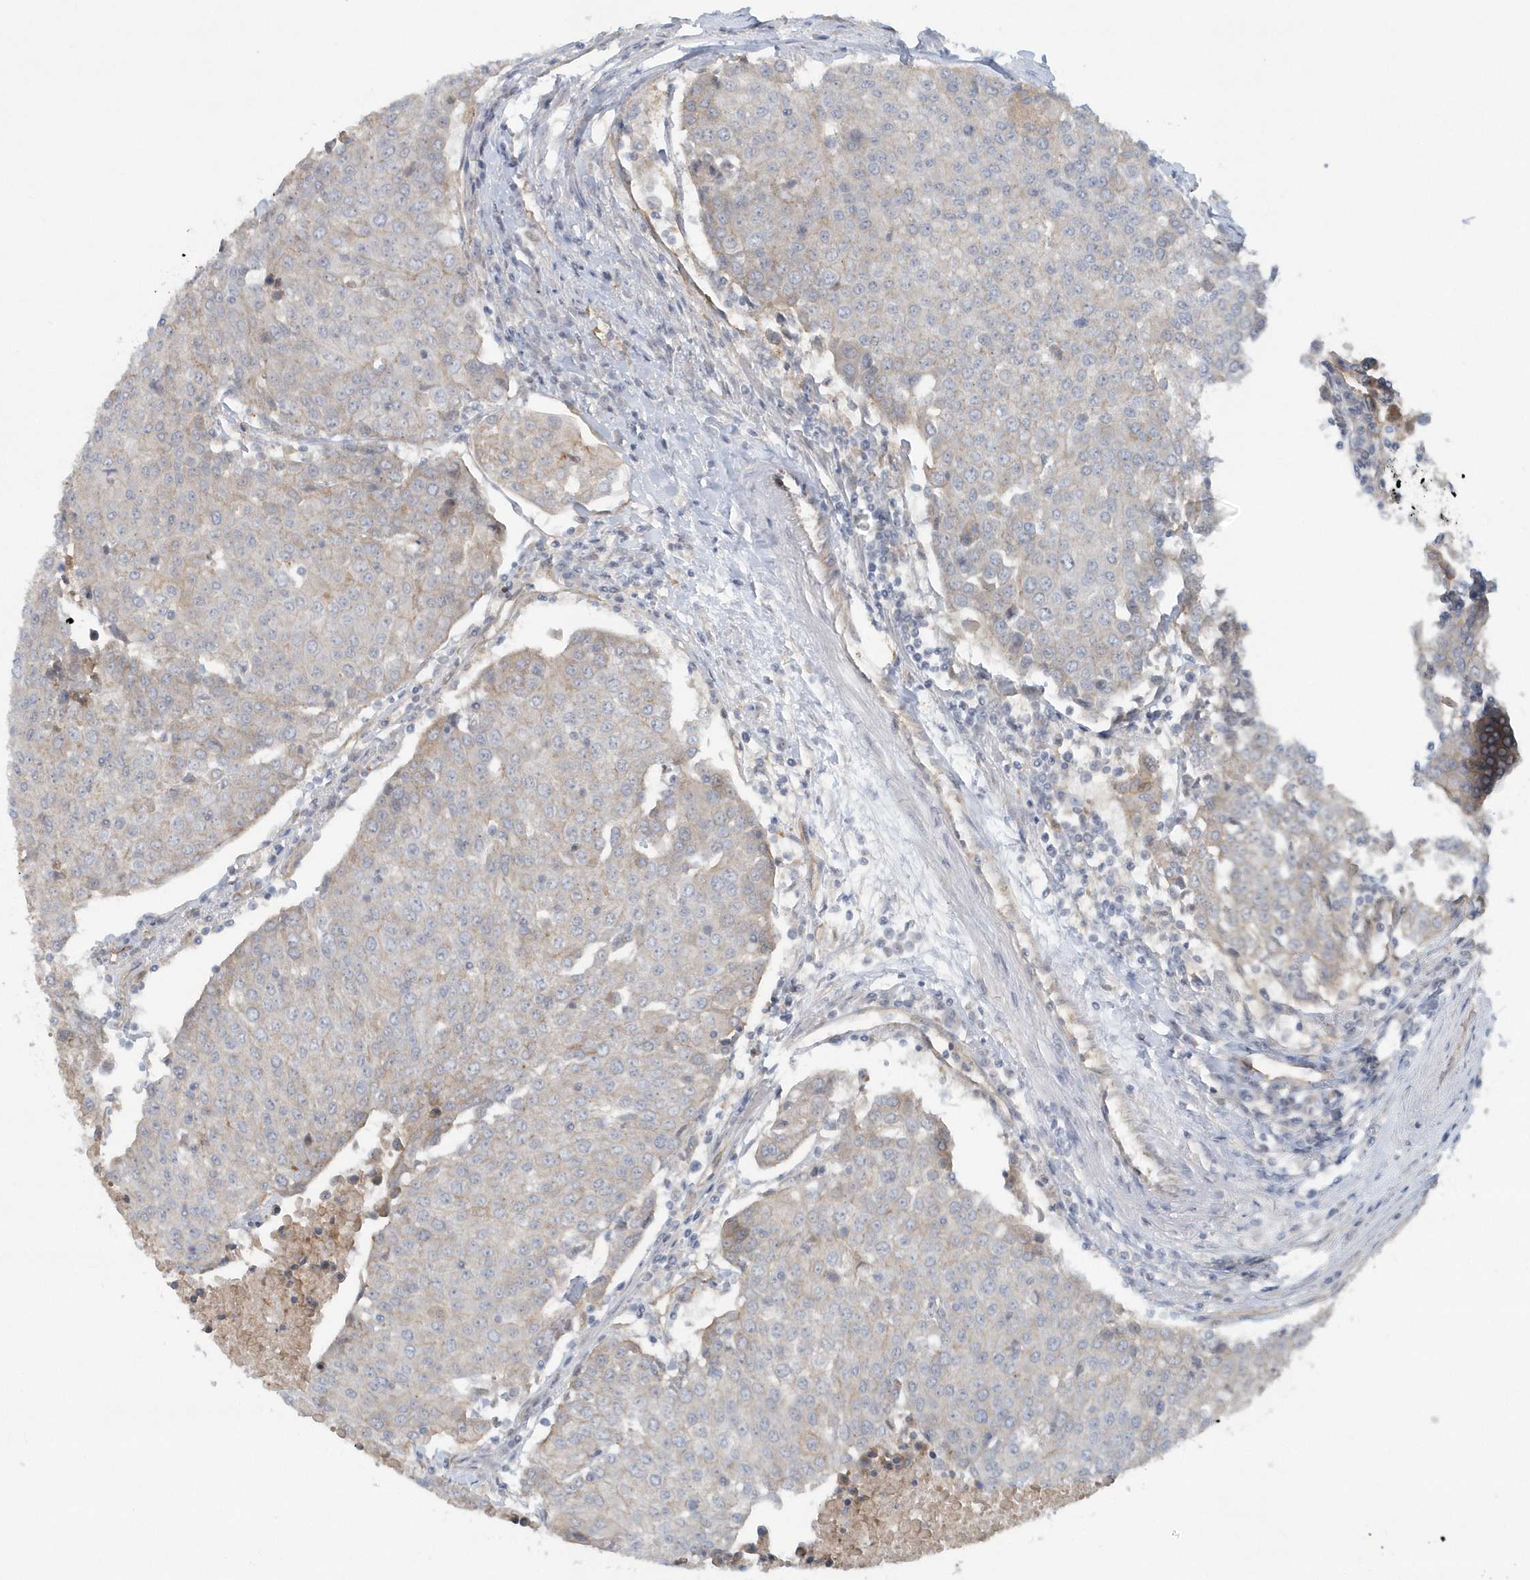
{"staining": {"intensity": "negative", "quantity": "none", "location": "none"}, "tissue": "urothelial cancer", "cell_type": "Tumor cells", "image_type": "cancer", "snomed": [{"axis": "morphology", "description": "Urothelial carcinoma, High grade"}, {"axis": "topography", "description": "Urinary bladder"}], "caption": "Immunohistochemical staining of urothelial carcinoma (high-grade) demonstrates no significant positivity in tumor cells.", "gene": "RAI14", "patient": {"sex": "female", "age": 85}}